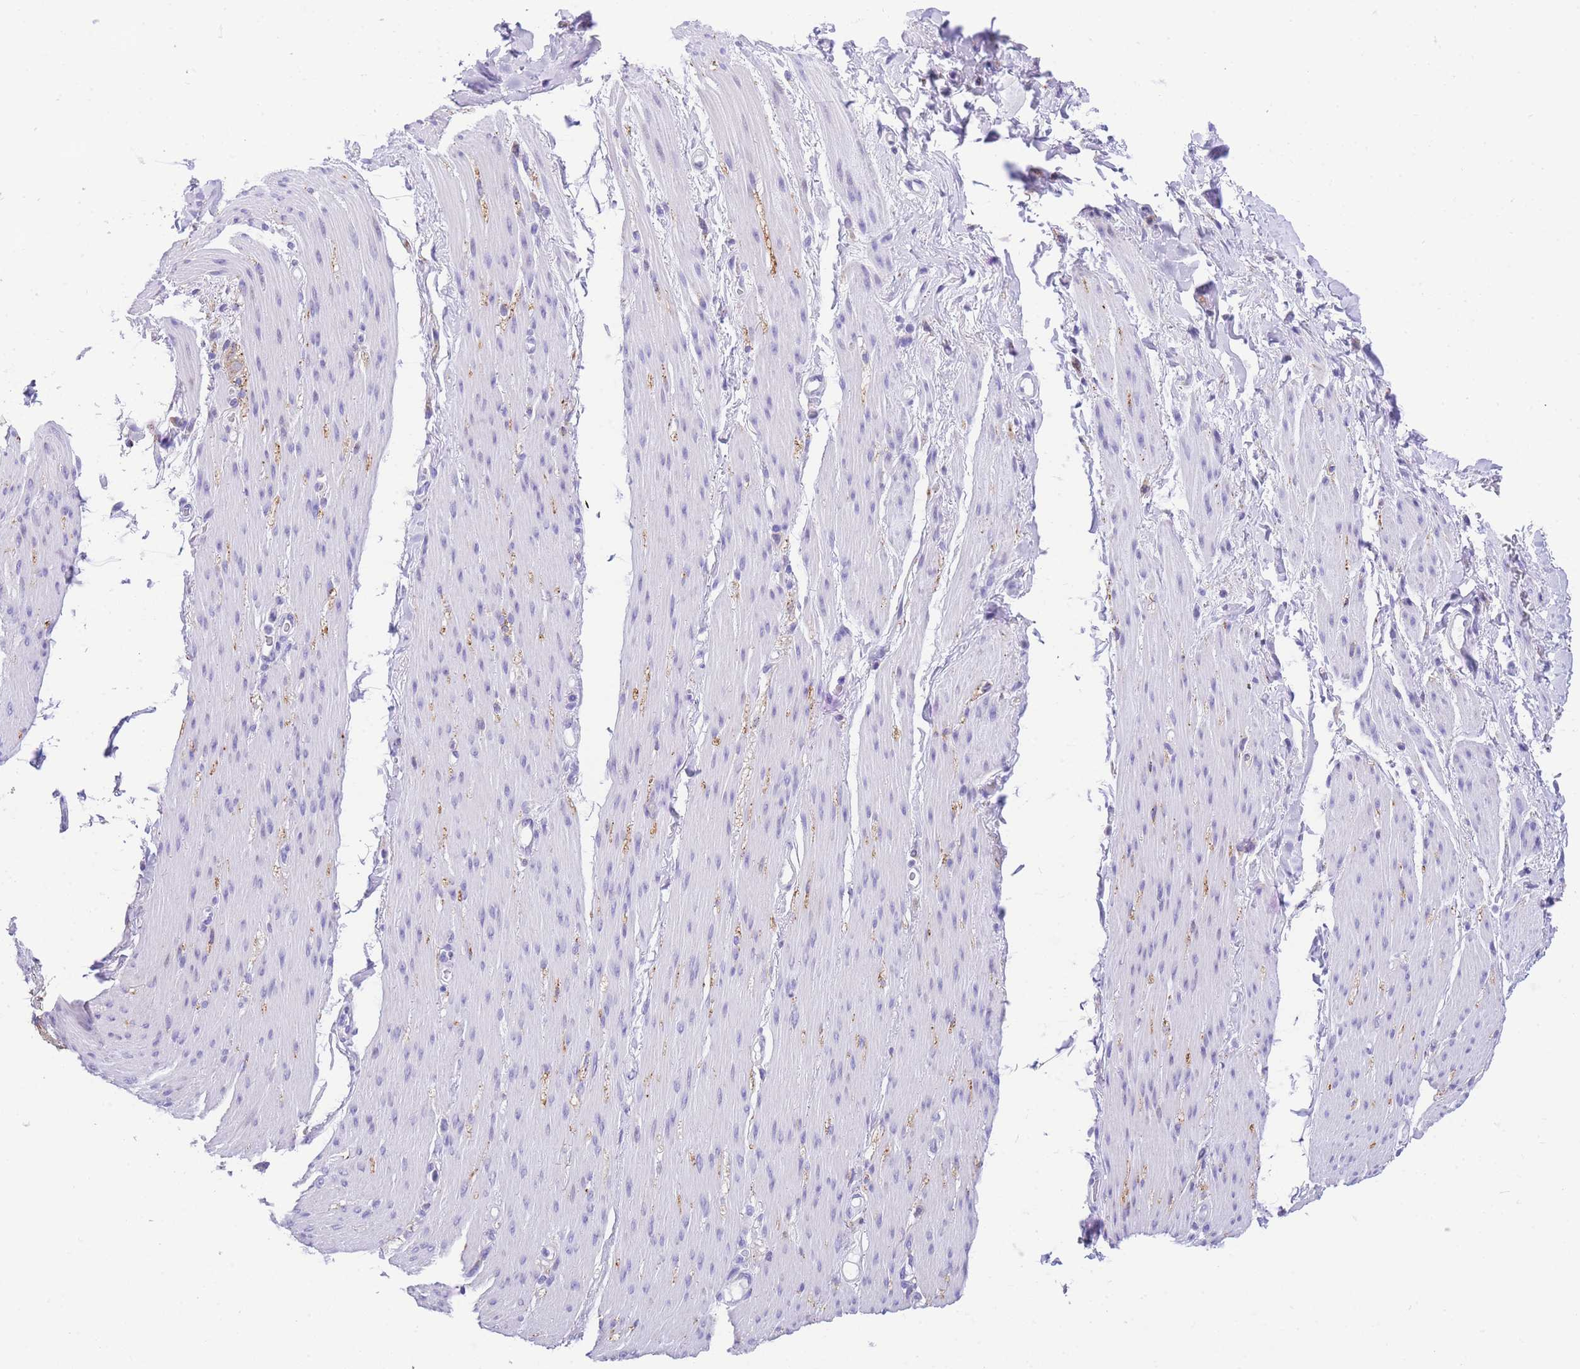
{"staining": {"intensity": "negative", "quantity": "none", "location": "none"}, "tissue": "adipose tissue", "cell_type": "Adipocytes", "image_type": "normal", "snomed": [{"axis": "morphology", "description": "Normal tissue, NOS"}, {"axis": "topography", "description": "Colon"}, {"axis": "topography", "description": "Peripheral nerve tissue"}], "caption": "High power microscopy micrograph of an IHC micrograph of normal adipose tissue, revealing no significant expression in adipocytes.", "gene": "TIFAB", "patient": {"sex": "female", "age": 61}}